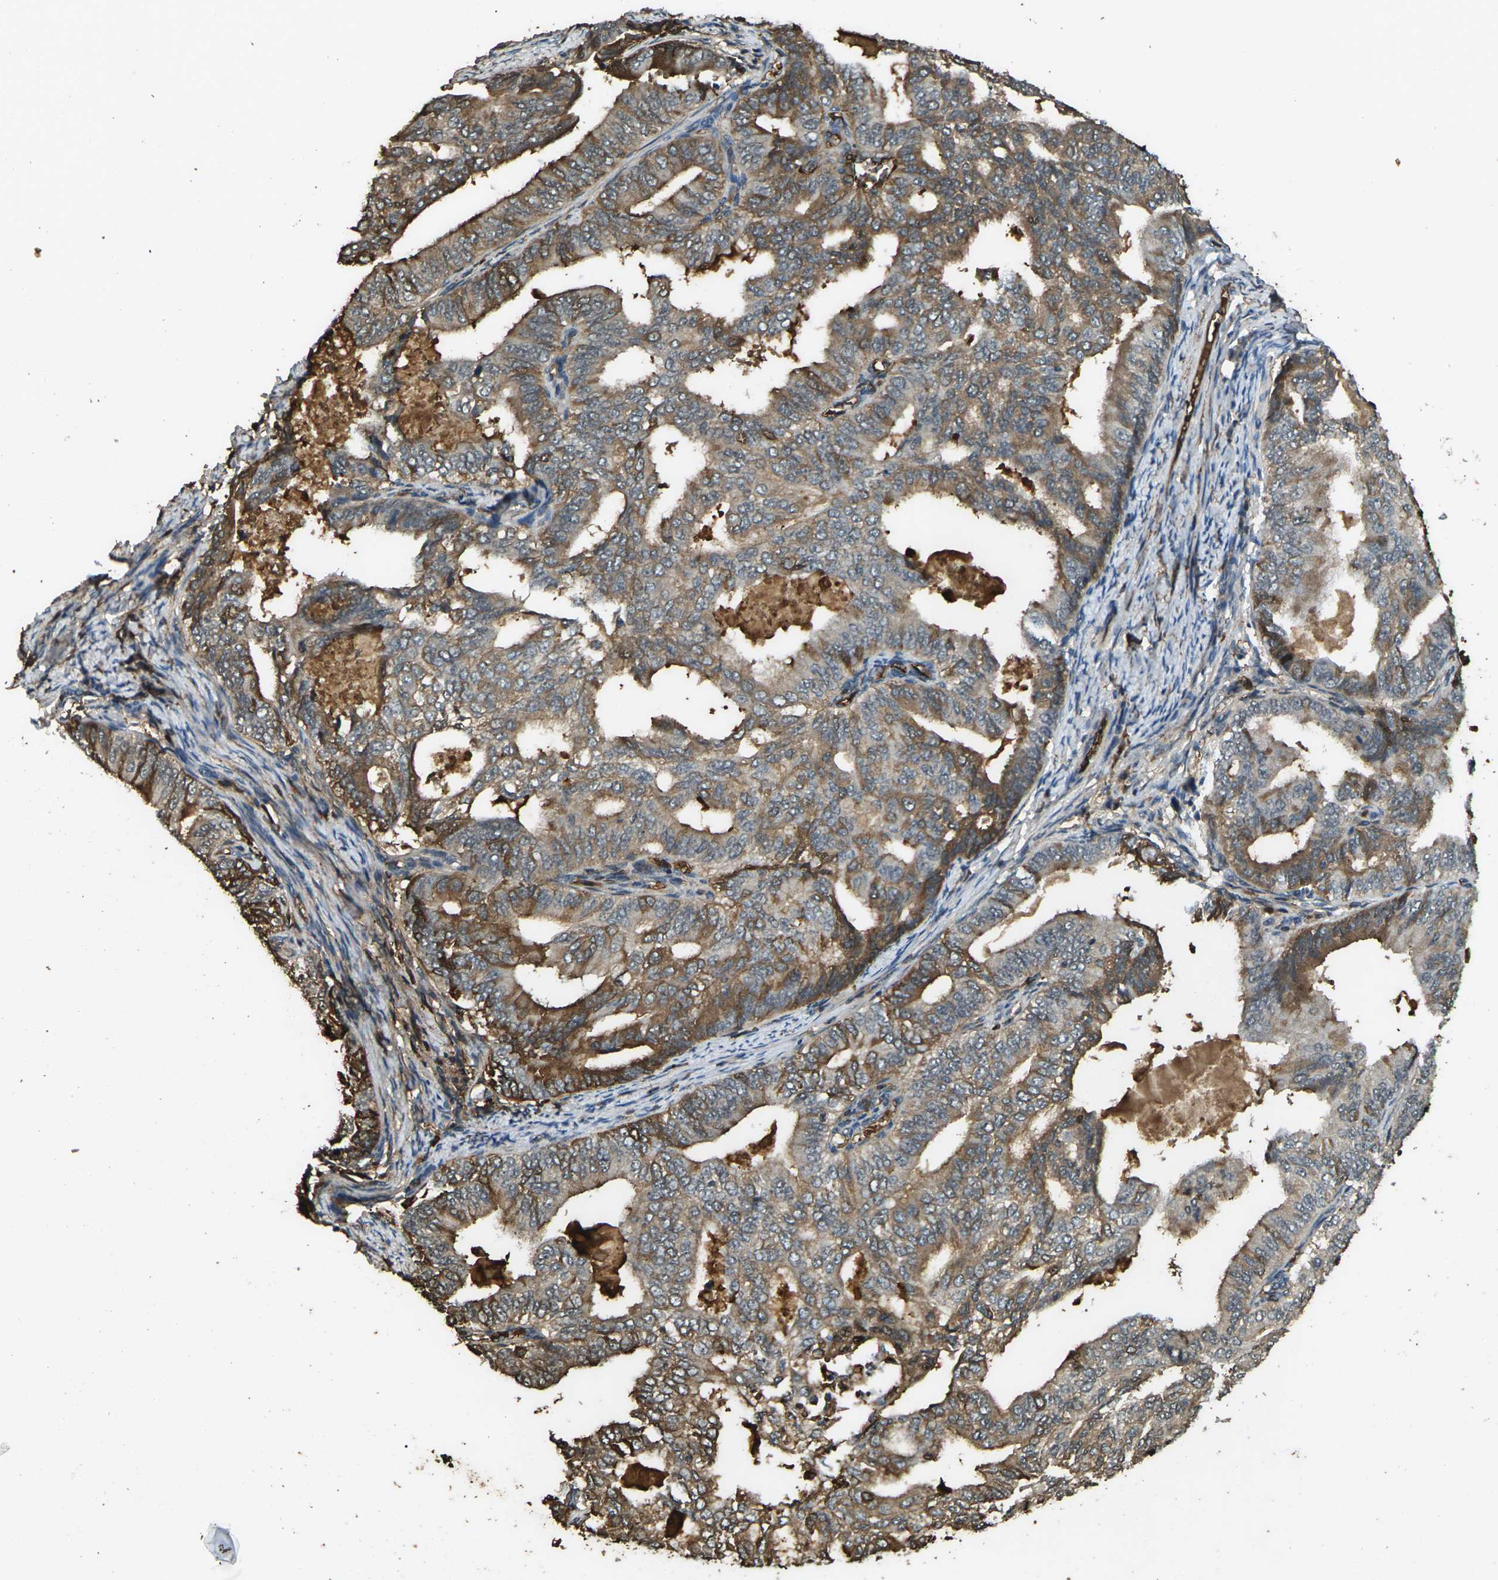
{"staining": {"intensity": "strong", "quantity": "25%-75%", "location": "cytoplasmic/membranous"}, "tissue": "endometrial cancer", "cell_type": "Tumor cells", "image_type": "cancer", "snomed": [{"axis": "morphology", "description": "Adenocarcinoma, NOS"}, {"axis": "topography", "description": "Endometrium"}], "caption": "Protein expression analysis of human adenocarcinoma (endometrial) reveals strong cytoplasmic/membranous positivity in about 25%-75% of tumor cells.", "gene": "CYP1B1", "patient": {"sex": "female", "age": 58}}